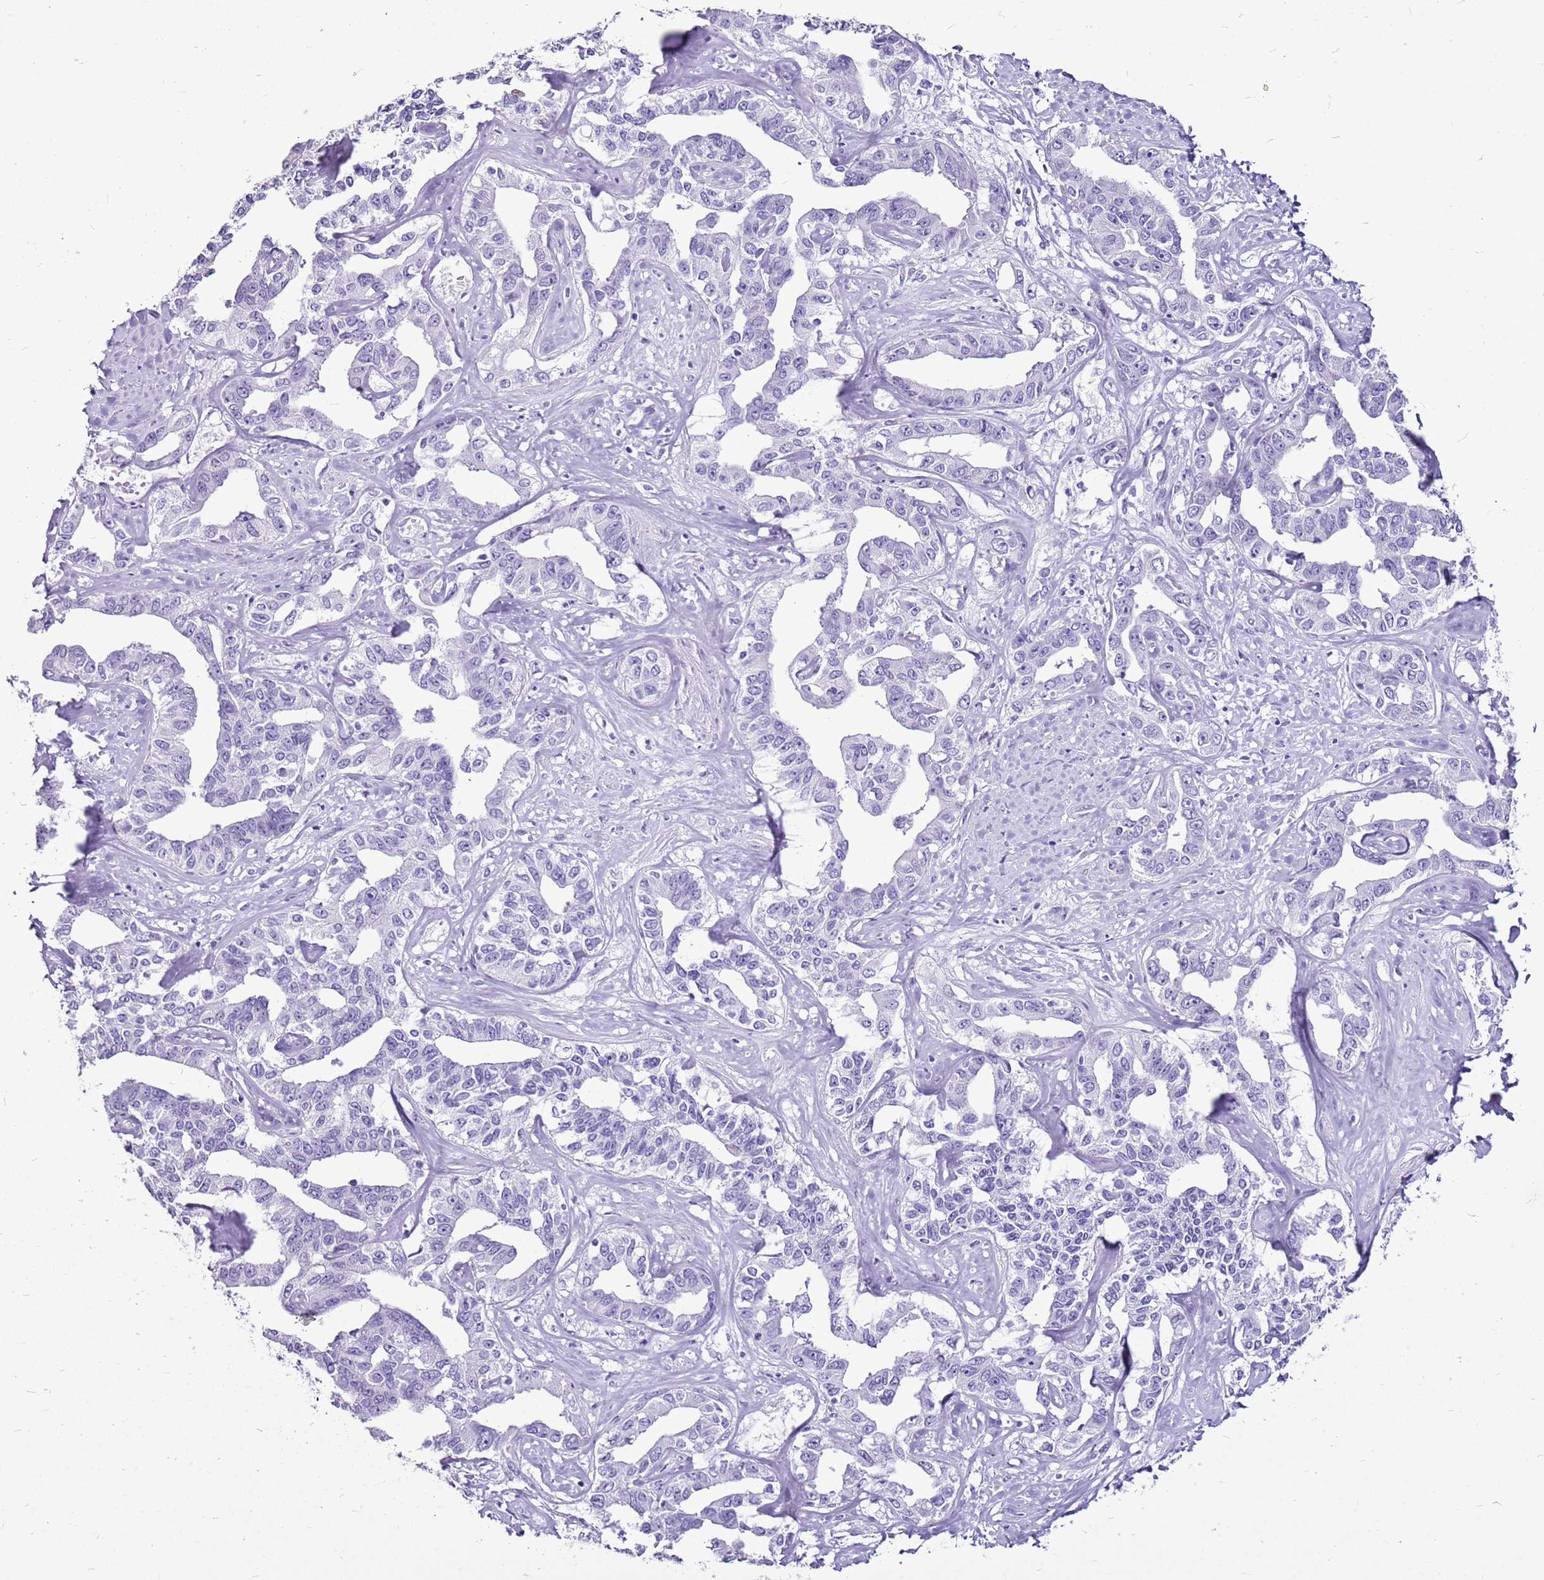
{"staining": {"intensity": "negative", "quantity": "none", "location": "none"}, "tissue": "liver cancer", "cell_type": "Tumor cells", "image_type": "cancer", "snomed": [{"axis": "morphology", "description": "Cholangiocarcinoma"}, {"axis": "topography", "description": "Liver"}], "caption": "An immunohistochemistry (IHC) image of cholangiocarcinoma (liver) is shown. There is no staining in tumor cells of cholangiocarcinoma (liver).", "gene": "ACSS3", "patient": {"sex": "male", "age": 59}}